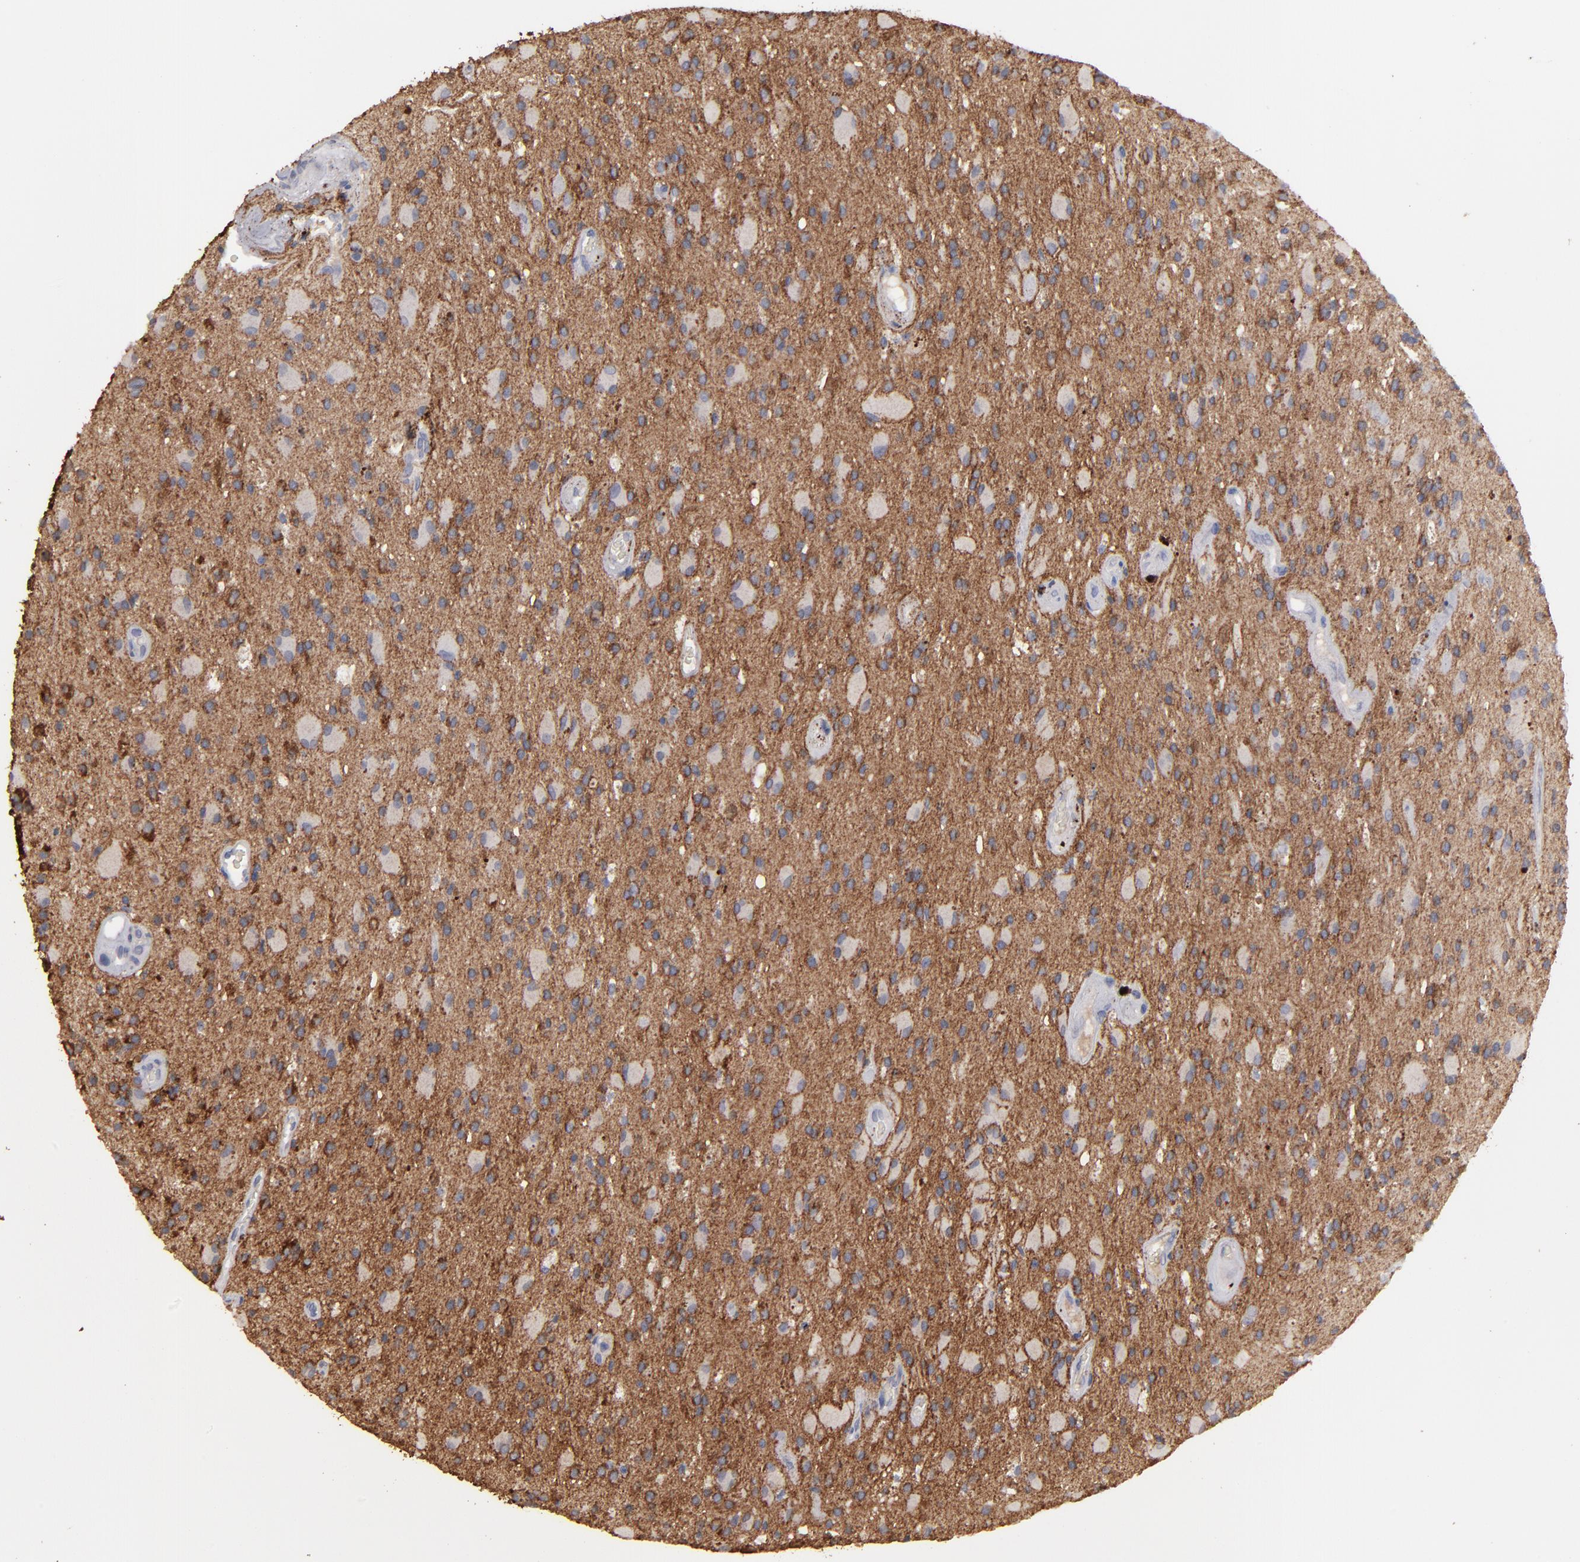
{"staining": {"intensity": "weak", "quantity": "25%-75%", "location": "cytoplasmic/membranous"}, "tissue": "glioma", "cell_type": "Tumor cells", "image_type": "cancer", "snomed": [{"axis": "morphology", "description": "Glioma, malignant, Low grade"}, {"axis": "topography", "description": "Brain"}], "caption": "An IHC micrograph of neoplastic tissue is shown. Protein staining in brown labels weak cytoplasmic/membranous positivity in glioma within tumor cells.", "gene": "GPM6B", "patient": {"sex": "male", "age": 58}}